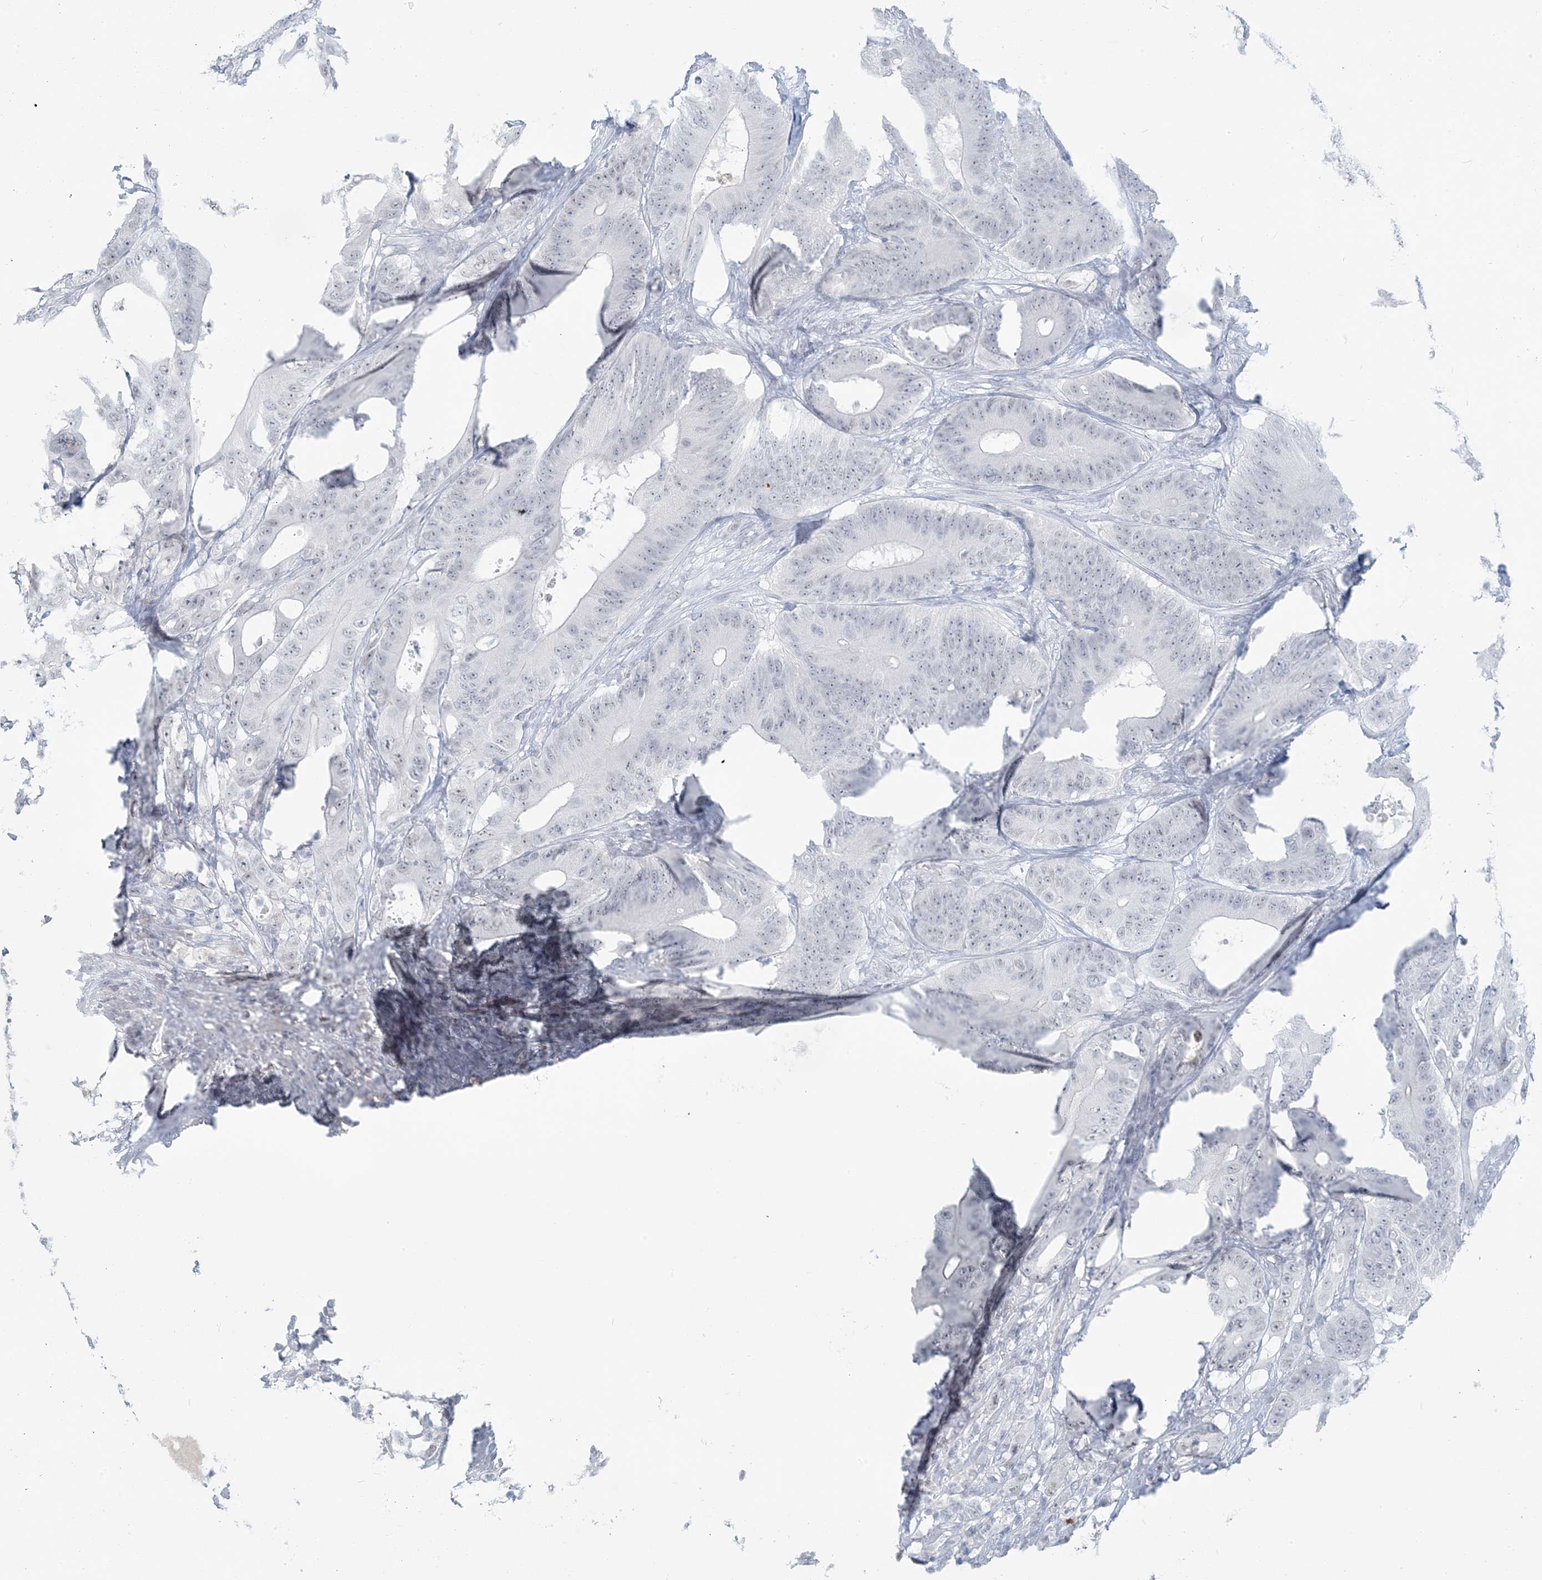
{"staining": {"intensity": "negative", "quantity": "none", "location": "none"}, "tissue": "colorectal cancer", "cell_type": "Tumor cells", "image_type": "cancer", "snomed": [{"axis": "morphology", "description": "Adenocarcinoma, NOS"}, {"axis": "topography", "description": "Colon"}], "caption": "The immunohistochemistry (IHC) histopathology image has no significant staining in tumor cells of colorectal cancer tissue.", "gene": "SCML1", "patient": {"sex": "male", "age": 83}}